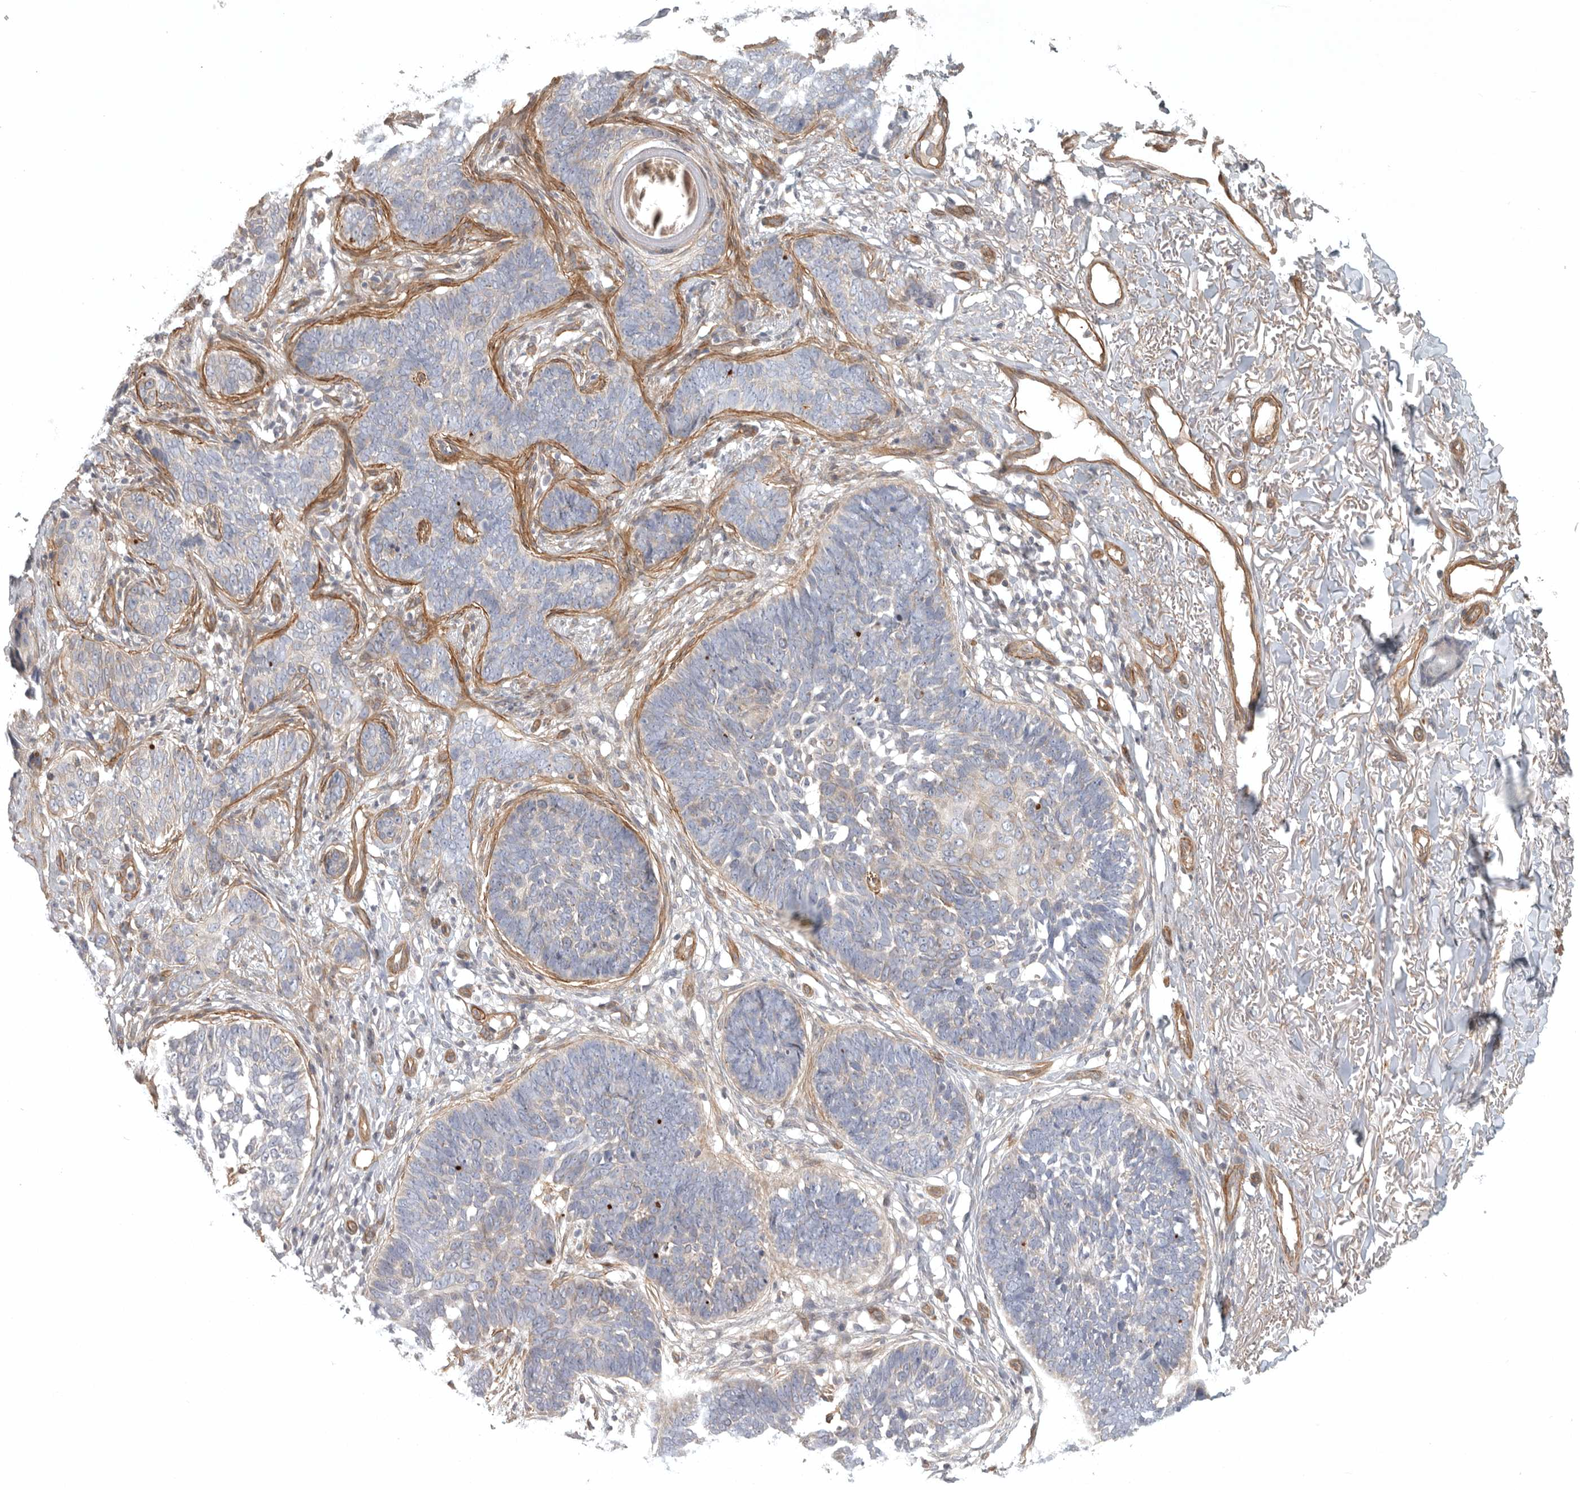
{"staining": {"intensity": "weak", "quantity": "<25%", "location": "cytoplasmic/membranous"}, "tissue": "skin cancer", "cell_type": "Tumor cells", "image_type": "cancer", "snomed": [{"axis": "morphology", "description": "Normal tissue, NOS"}, {"axis": "morphology", "description": "Basal cell carcinoma"}, {"axis": "topography", "description": "Skin"}], "caption": "This is an IHC histopathology image of basal cell carcinoma (skin). There is no positivity in tumor cells.", "gene": "LONRF1", "patient": {"sex": "male", "age": 77}}